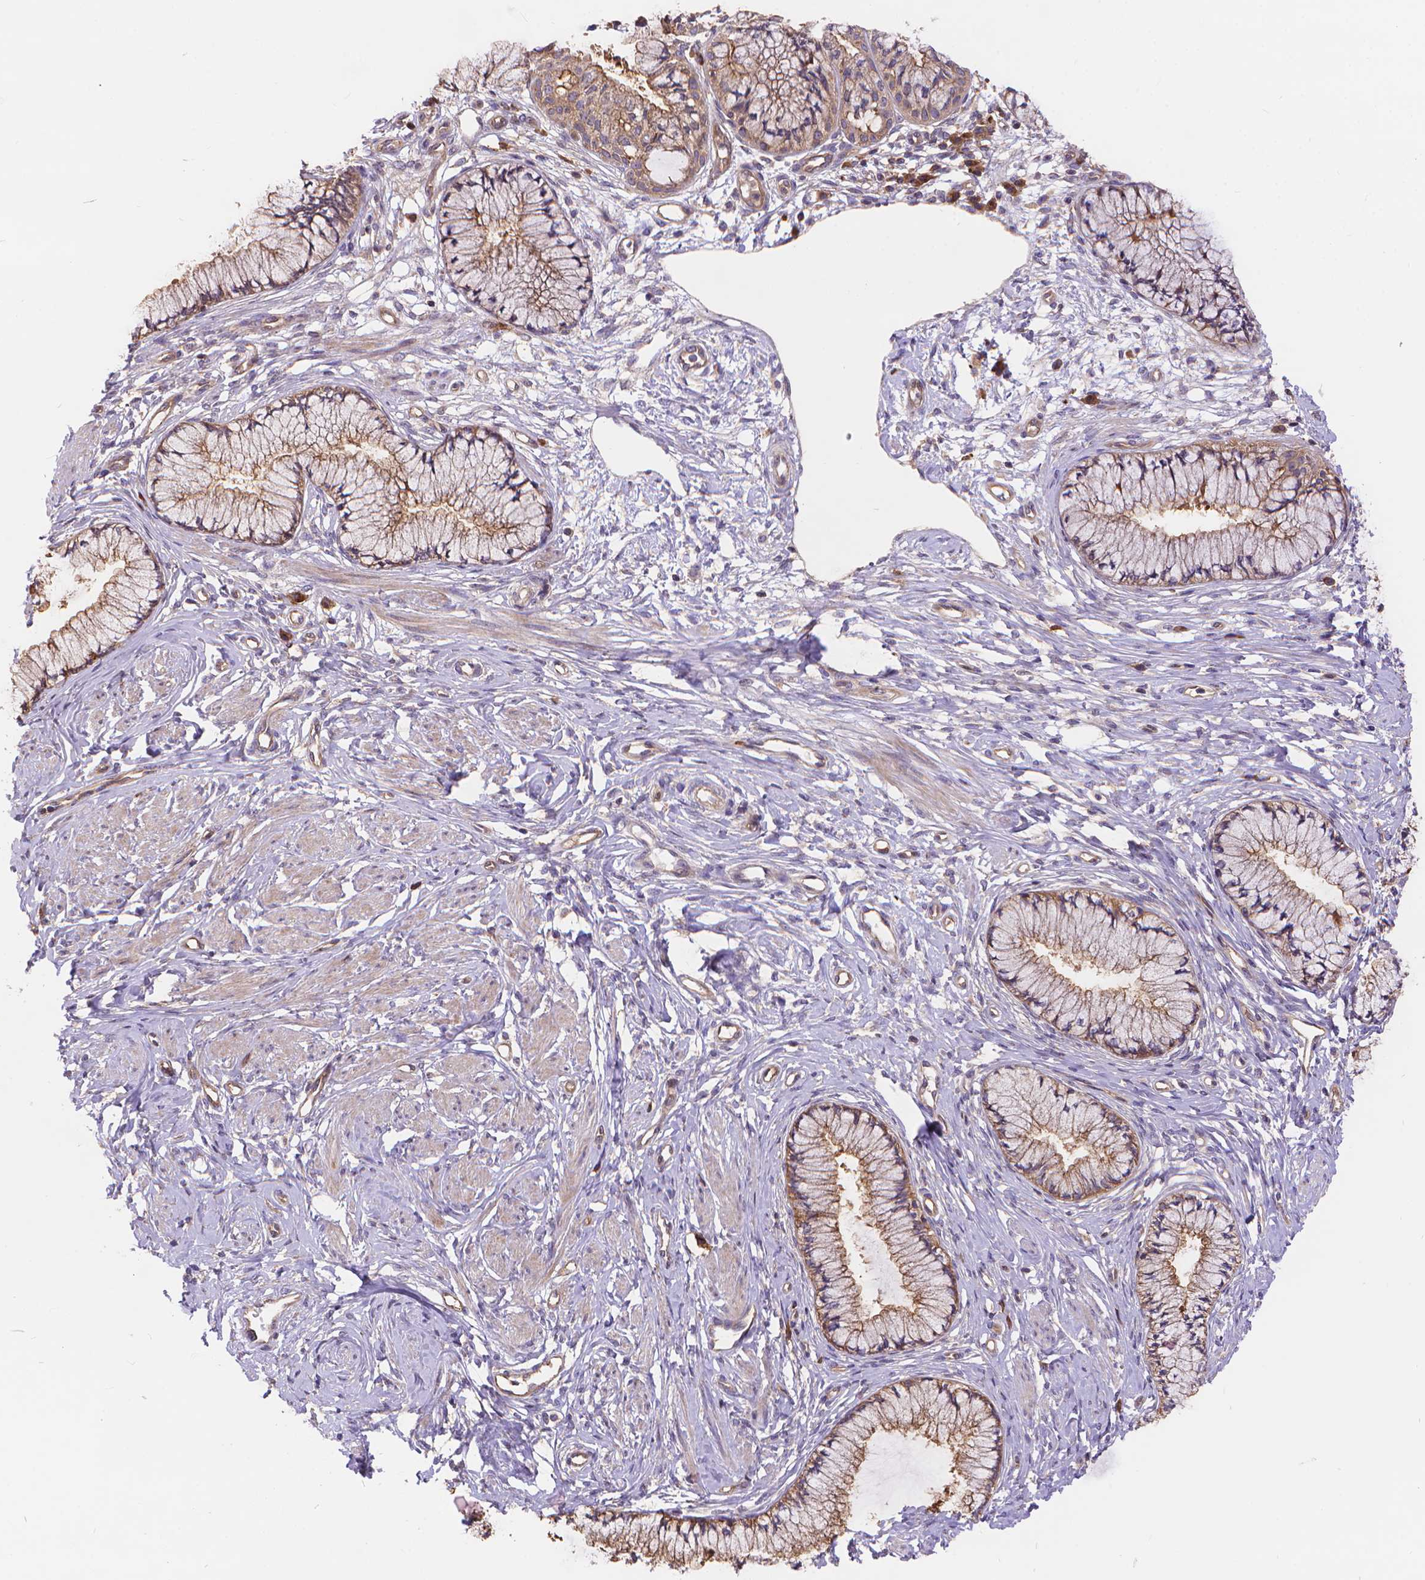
{"staining": {"intensity": "weak", "quantity": ">75%", "location": "cytoplasmic/membranous"}, "tissue": "cervix", "cell_type": "Glandular cells", "image_type": "normal", "snomed": [{"axis": "morphology", "description": "Normal tissue, NOS"}, {"axis": "topography", "description": "Cervix"}], "caption": "The image reveals staining of unremarkable cervix, revealing weak cytoplasmic/membranous protein expression (brown color) within glandular cells.", "gene": "ARAP1", "patient": {"sex": "female", "age": 37}}